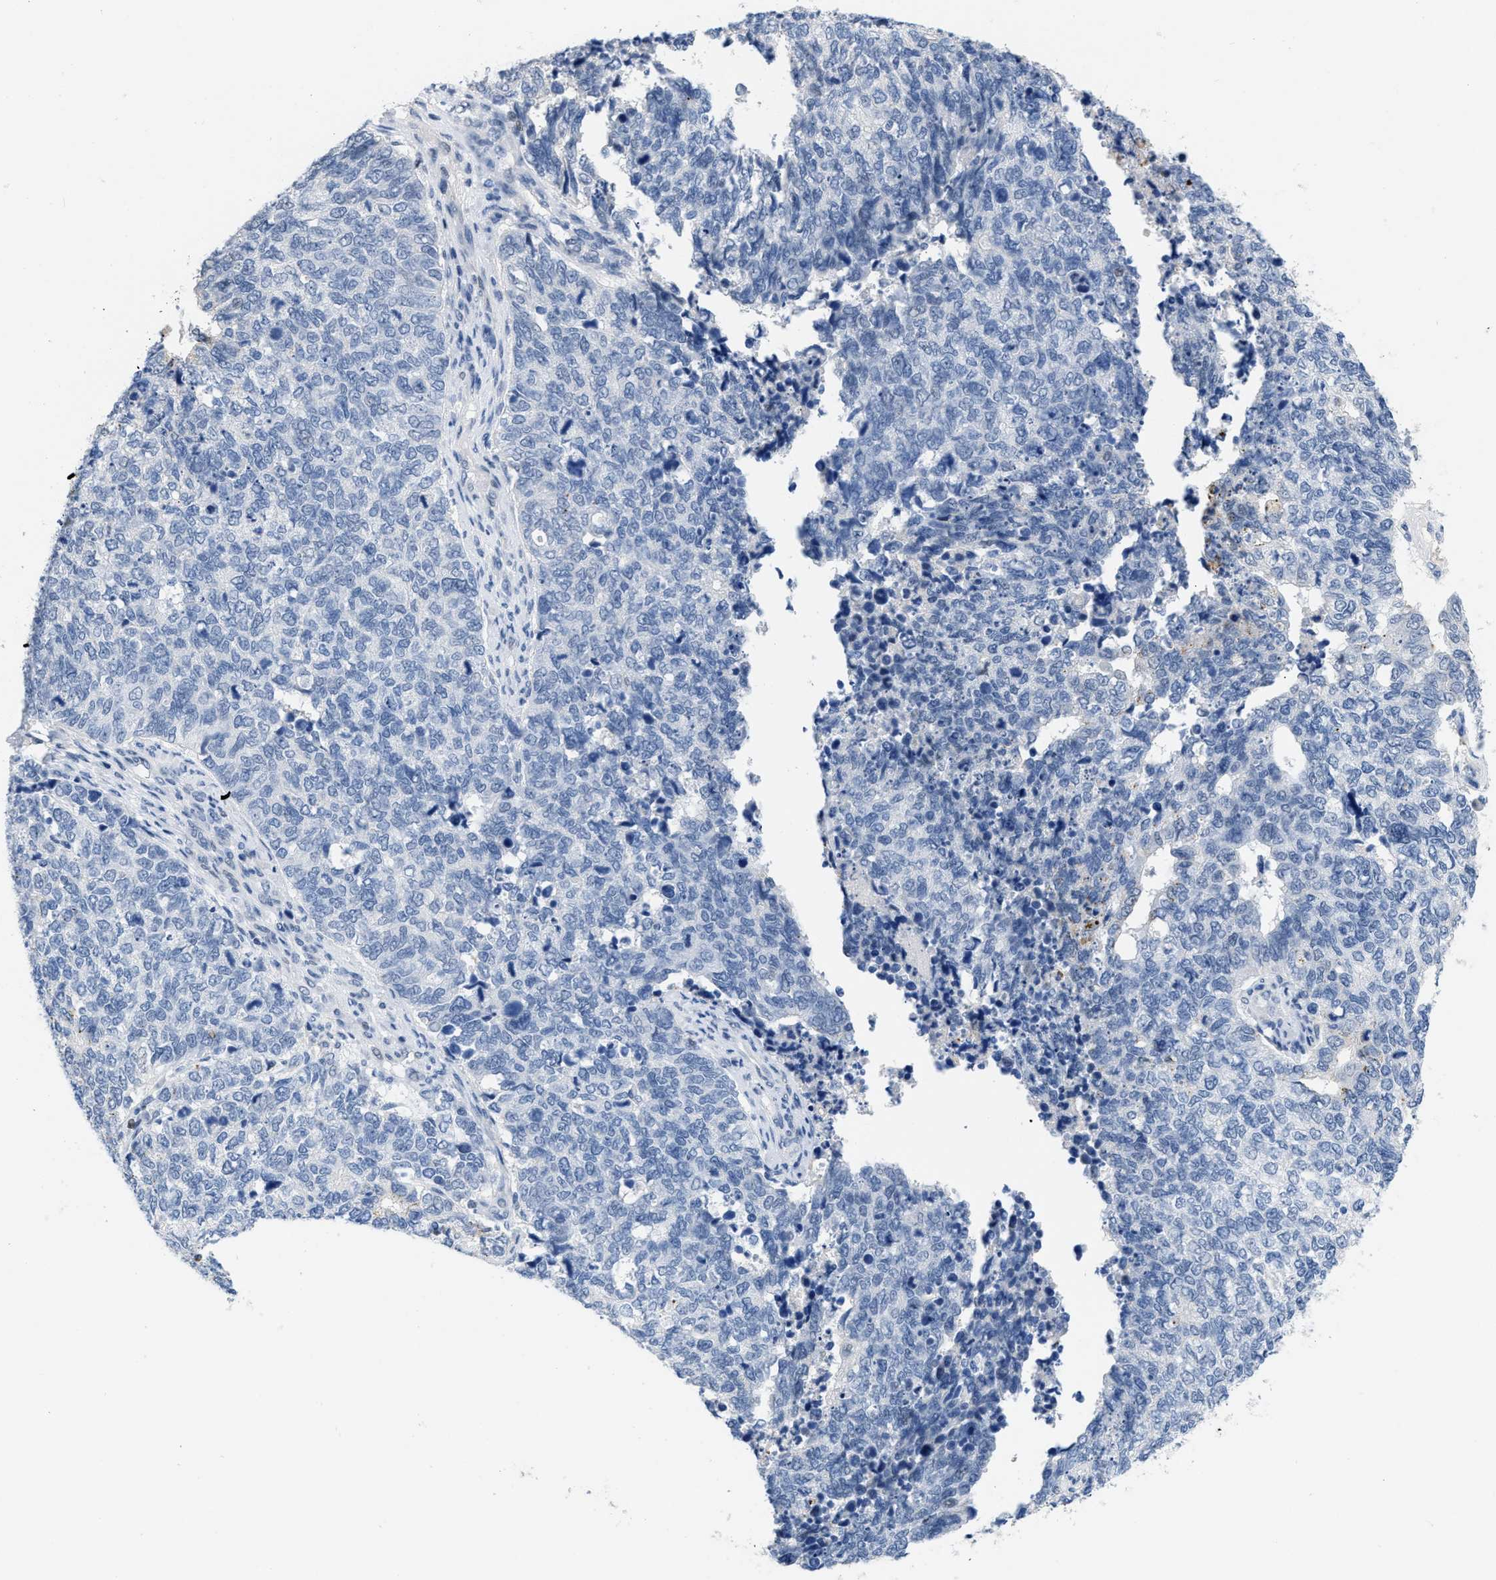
{"staining": {"intensity": "negative", "quantity": "none", "location": "none"}, "tissue": "cervical cancer", "cell_type": "Tumor cells", "image_type": "cancer", "snomed": [{"axis": "morphology", "description": "Squamous cell carcinoma, NOS"}, {"axis": "topography", "description": "Cervix"}], "caption": "An image of cervical cancer (squamous cell carcinoma) stained for a protein demonstrates no brown staining in tumor cells.", "gene": "BOLL", "patient": {"sex": "female", "age": 63}}